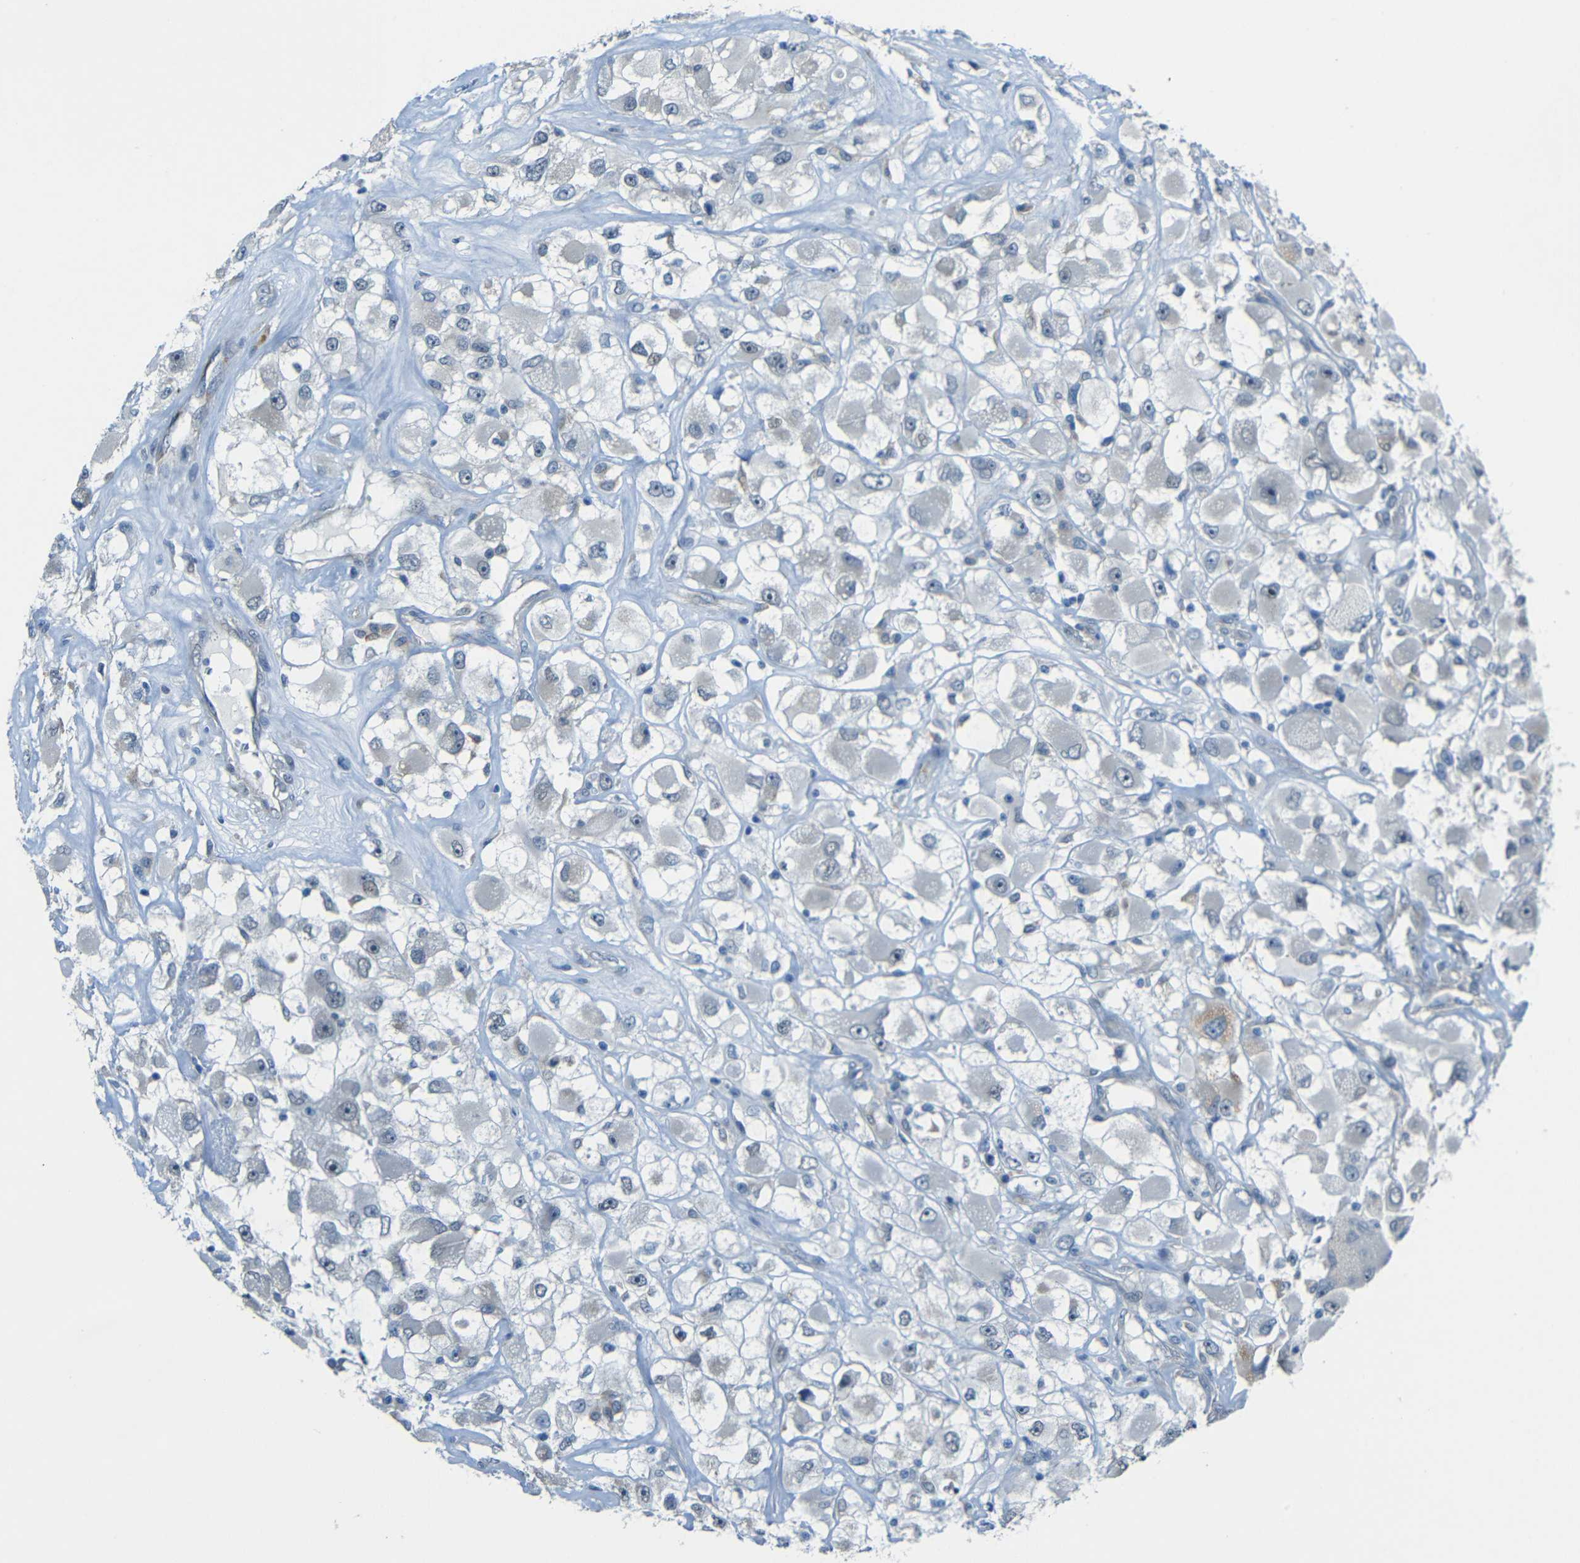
{"staining": {"intensity": "negative", "quantity": "none", "location": "none"}, "tissue": "renal cancer", "cell_type": "Tumor cells", "image_type": "cancer", "snomed": [{"axis": "morphology", "description": "Adenocarcinoma, NOS"}, {"axis": "topography", "description": "Kidney"}], "caption": "A micrograph of human renal cancer (adenocarcinoma) is negative for staining in tumor cells.", "gene": "ANKRD22", "patient": {"sex": "female", "age": 52}}